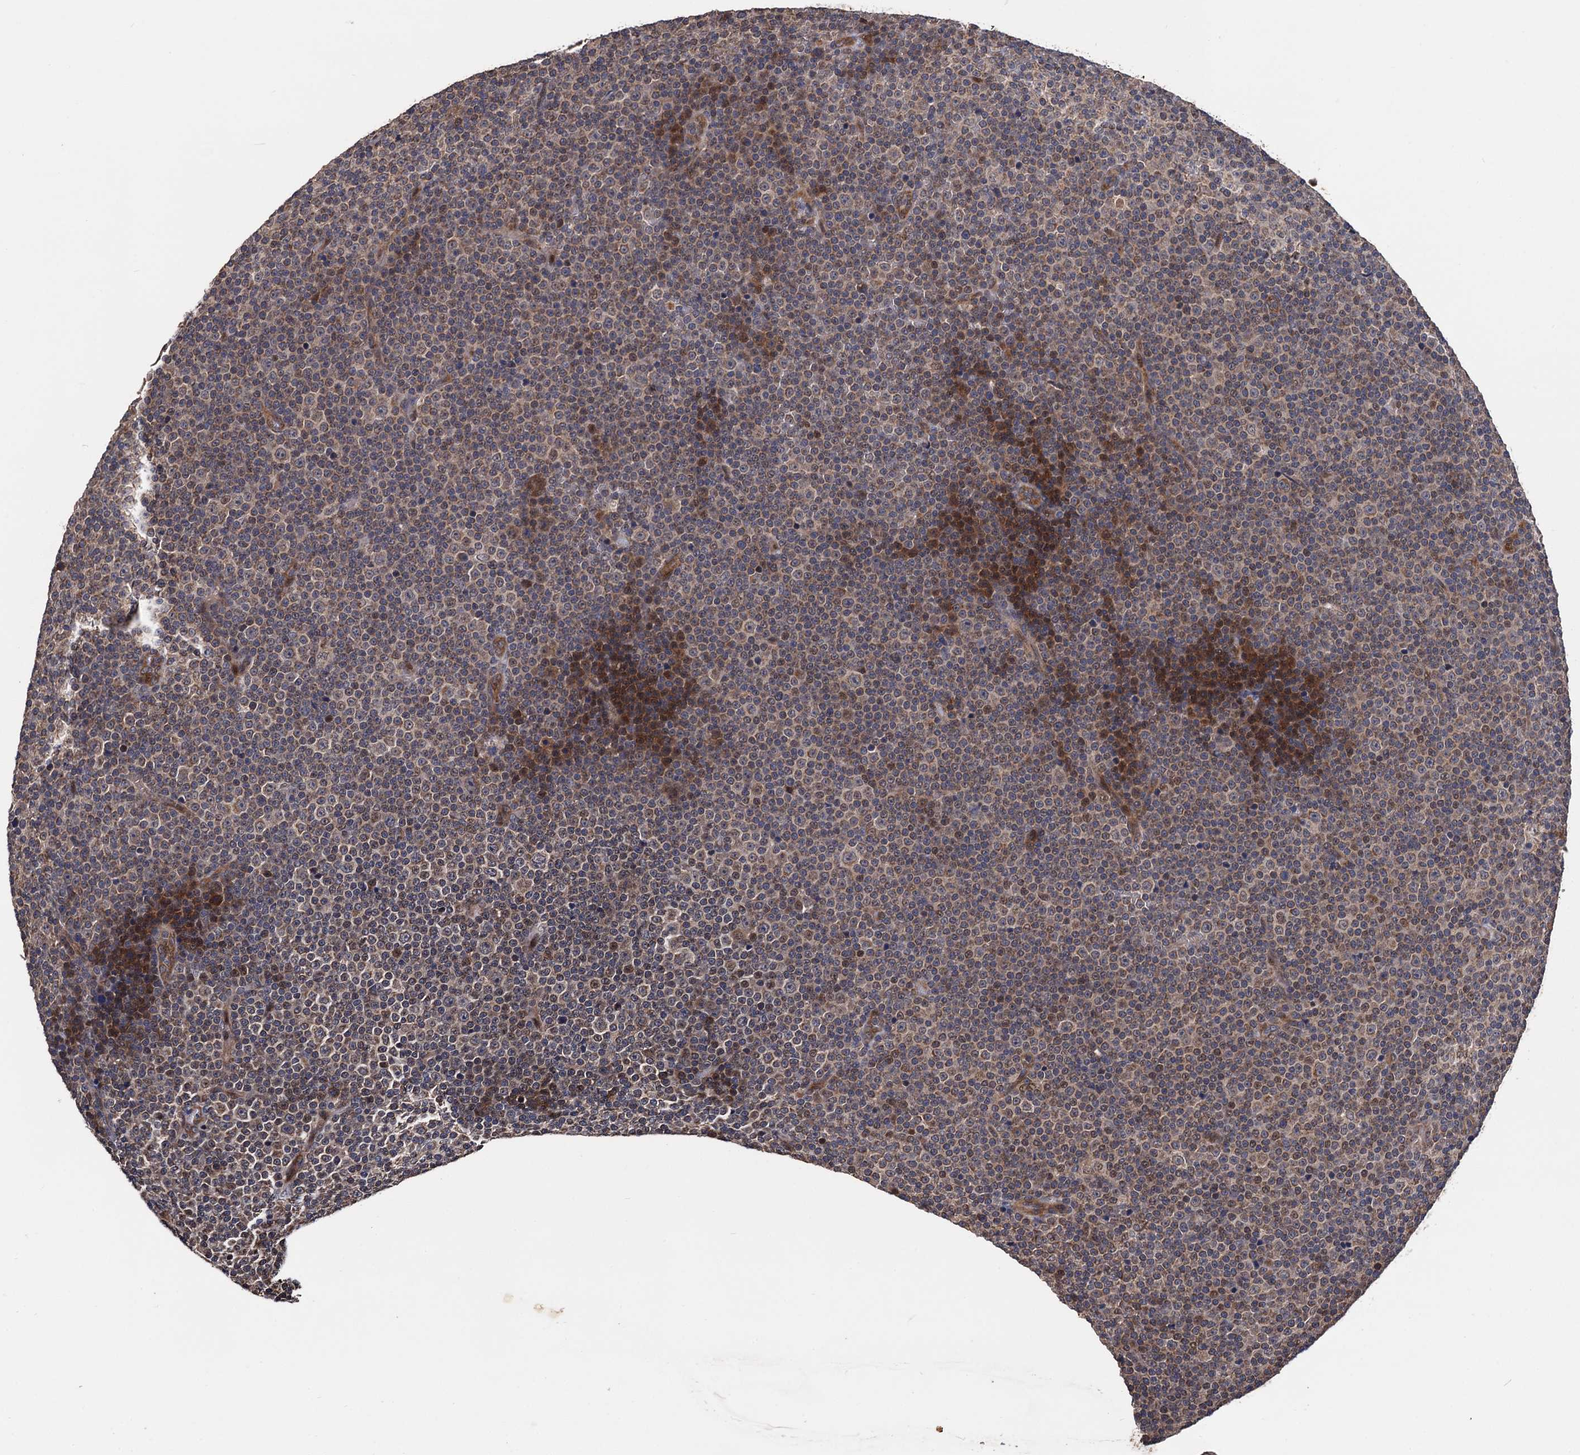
{"staining": {"intensity": "moderate", "quantity": "25%-75%", "location": "cytoplasmic/membranous,nuclear"}, "tissue": "lymphoma", "cell_type": "Tumor cells", "image_type": "cancer", "snomed": [{"axis": "morphology", "description": "Malignant lymphoma, non-Hodgkin's type, Low grade"}, {"axis": "topography", "description": "Lymph node"}], "caption": "Human lymphoma stained with a brown dye displays moderate cytoplasmic/membranous and nuclear positive positivity in approximately 25%-75% of tumor cells.", "gene": "NAA16", "patient": {"sex": "female", "age": 67}}